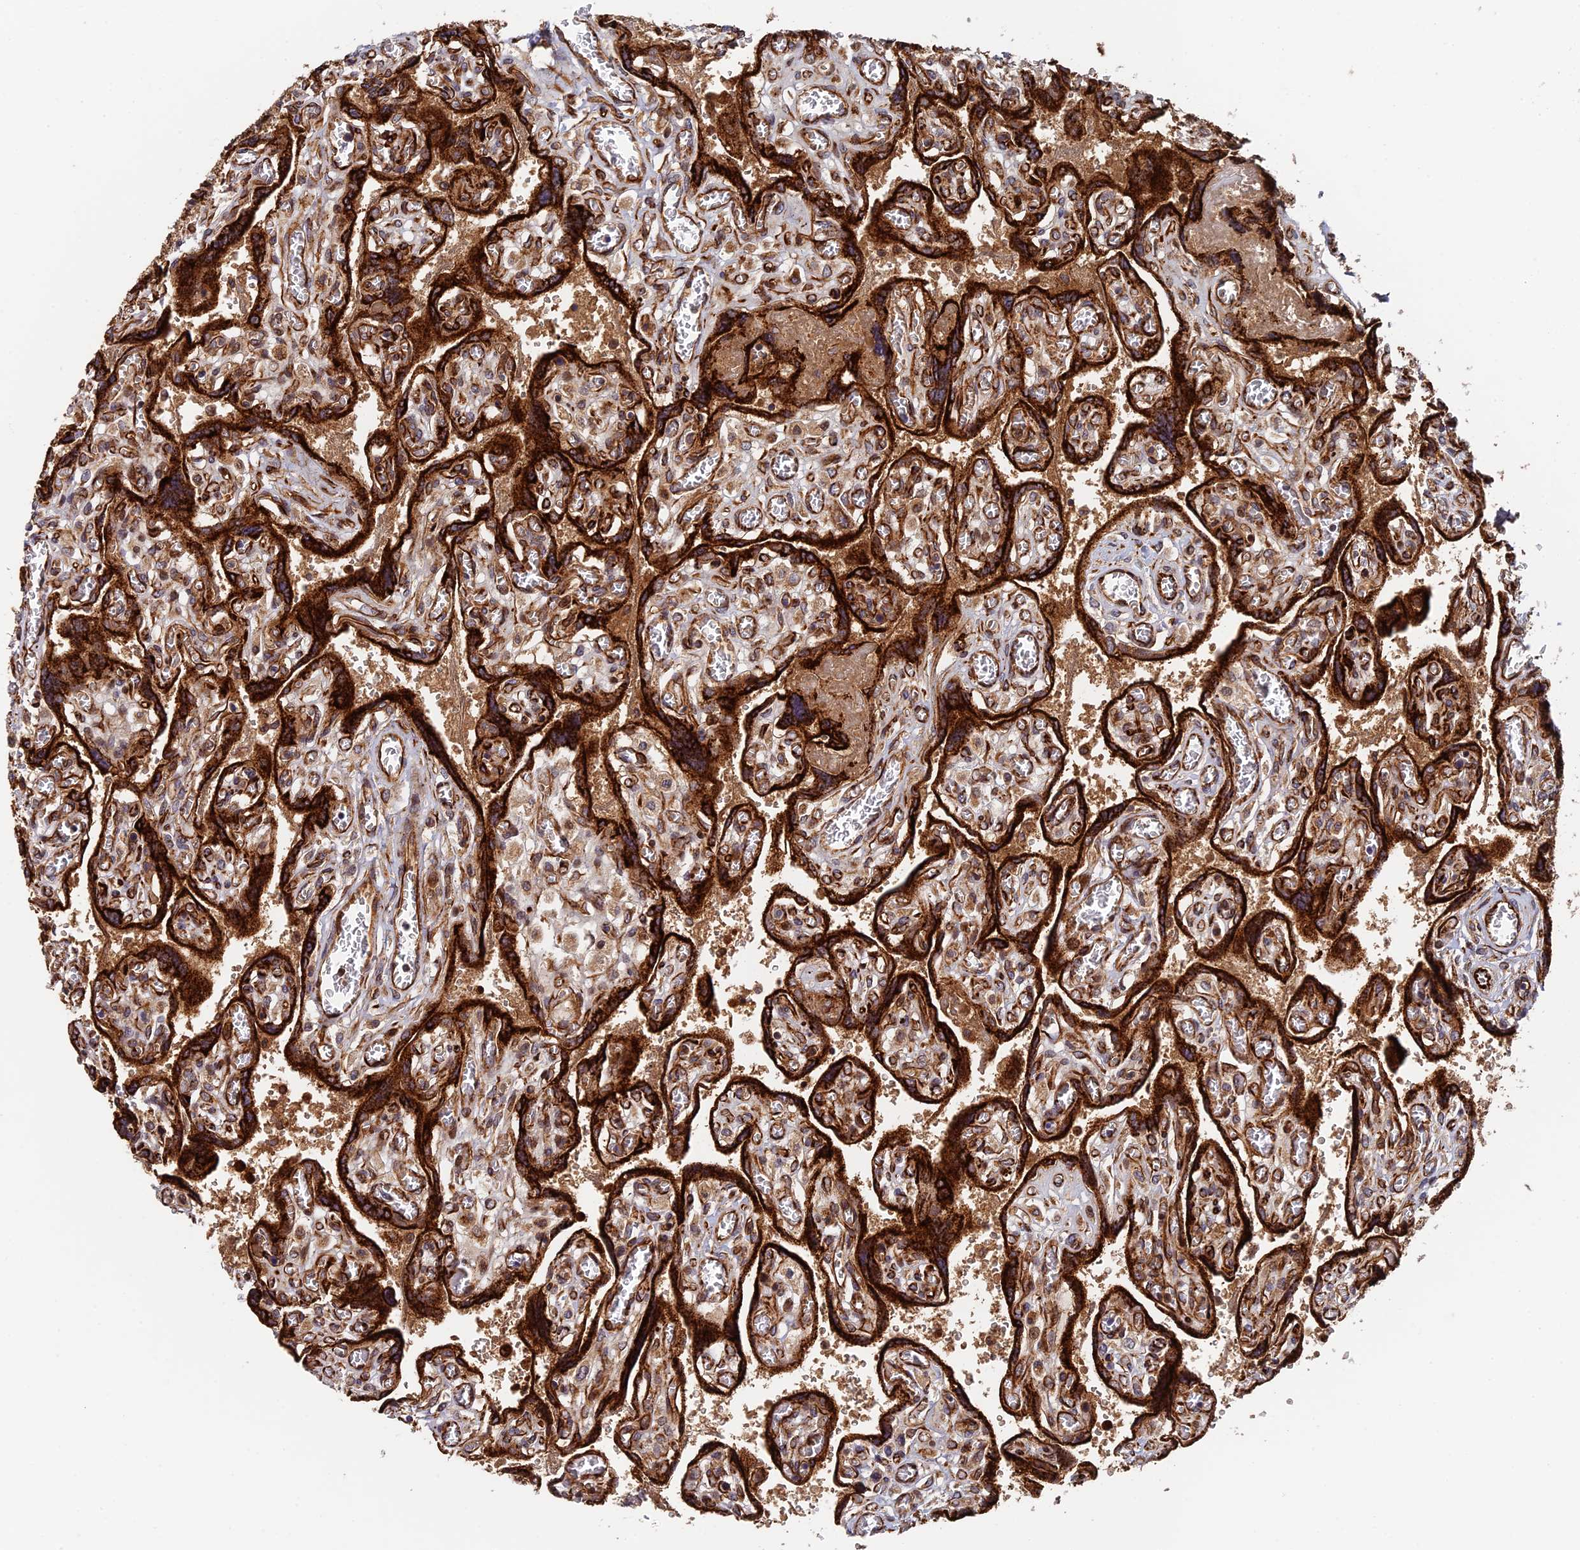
{"staining": {"intensity": "strong", "quantity": ">75%", "location": "cytoplasmic/membranous"}, "tissue": "placenta", "cell_type": "Trophoblastic cells", "image_type": "normal", "snomed": [{"axis": "morphology", "description": "Normal tissue, NOS"}, {"axis": "topography", "description": "Placenta"}], "caption": "A high-resolution histopathology image shows IHC staining of benign placenta, which shows strong cytoplasmic/membranous positivity in approximately >75% of trophoblastic cells.", "gene": "PPP2R3C", "patient": {"sex": "female", "age": 39}}